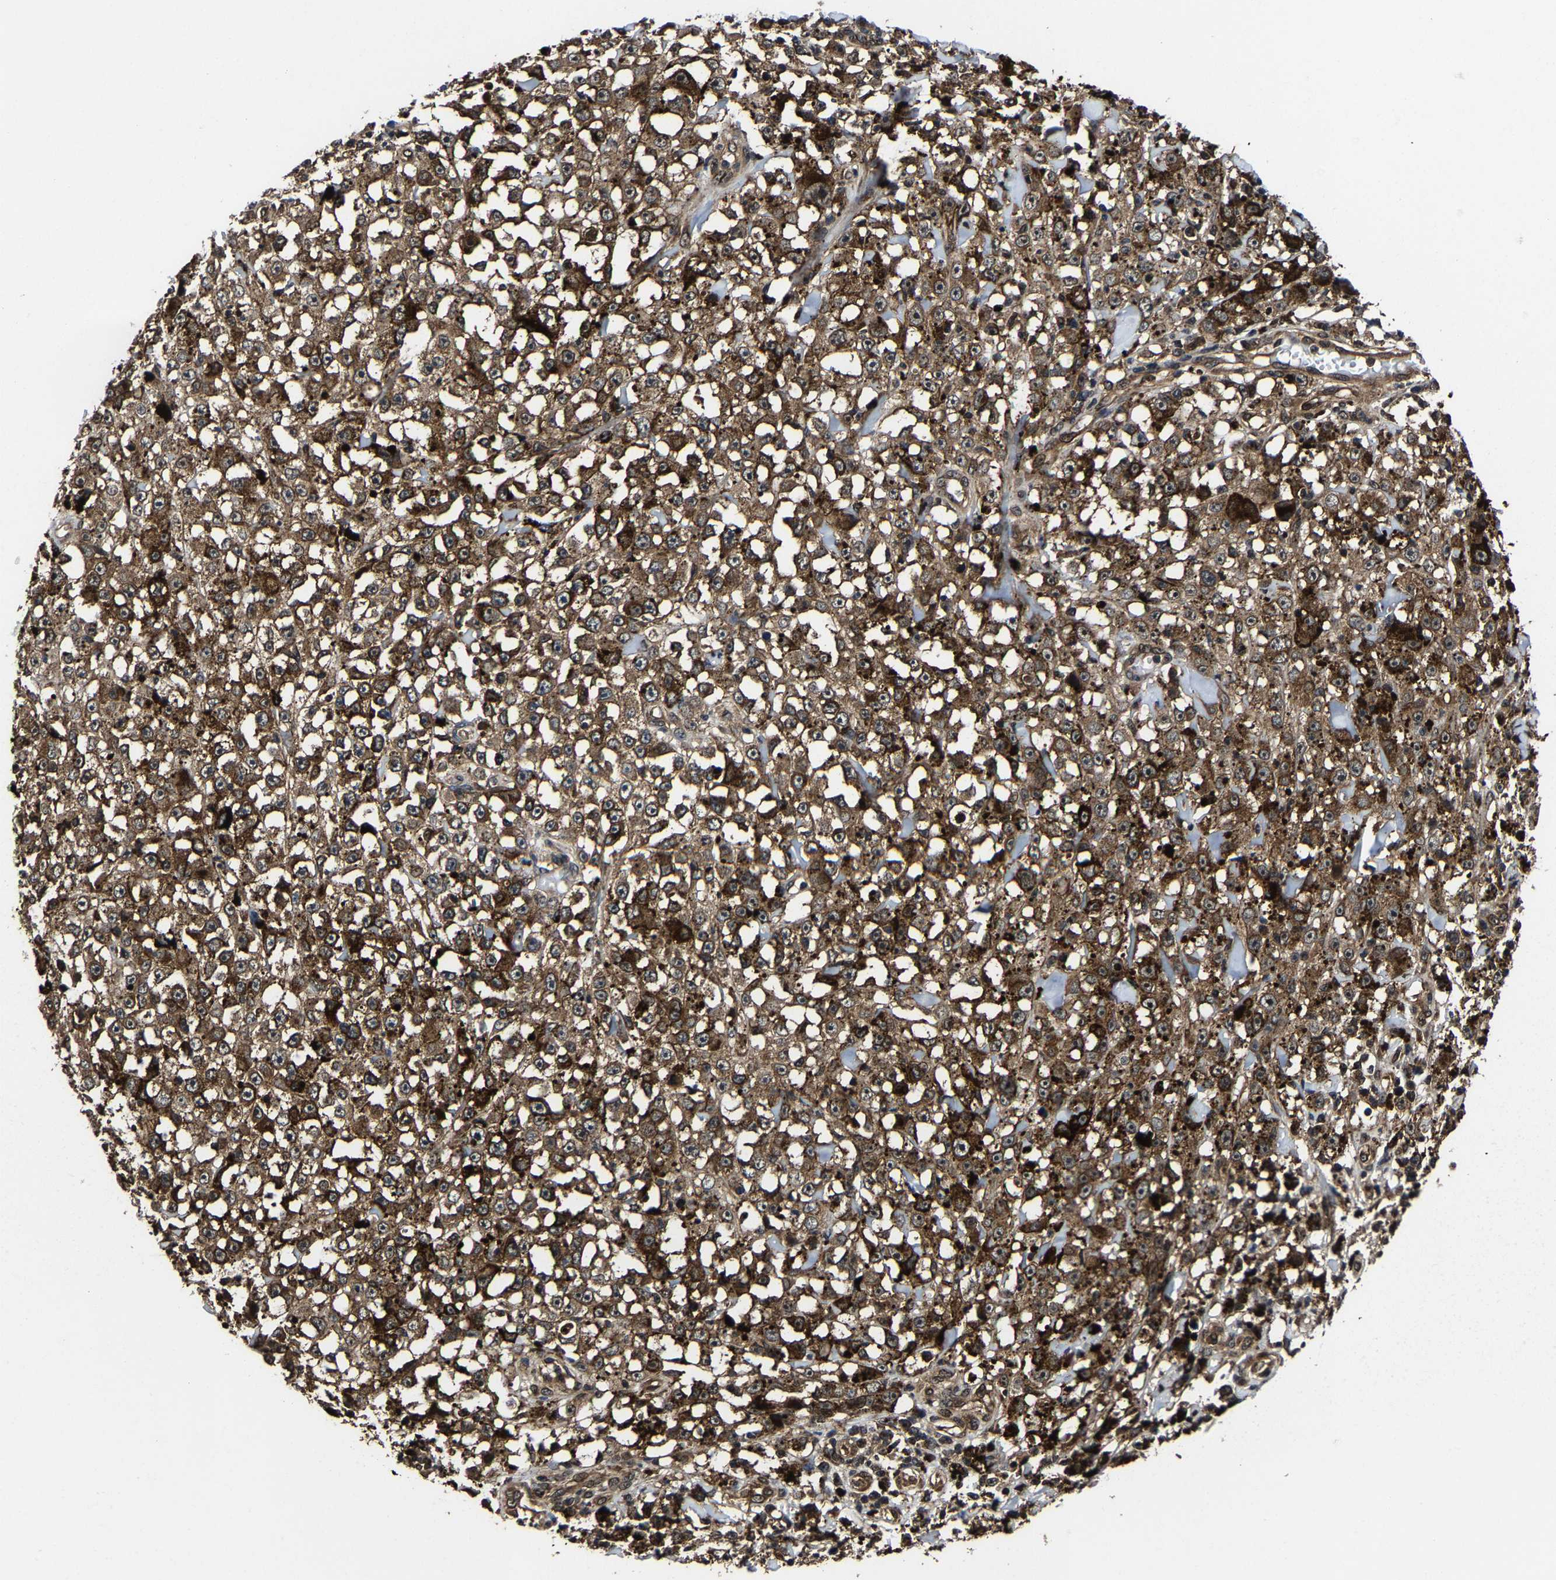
{"staining": {"intensity": "moderate", "quantity": ">75%", "location": "cytoplasmic/membranous,nuclear"}, "tissue": "melanoma", "cell_type": "Tumor cells", "image_type": "cancer", "snomed": [{"axis": "morphology", "description": "Malignant melanoma, NOS"}, {"axis": "topography", "description": "Skin"}], "caption": "Melanoma stained with a brown dye demonstrates moderate cytoplasmic/membranous and nuclear positive staining in about >75% of tumor cells.", "gene": "ZCCHC7", "patient": {"sex": "female", "age": 82}}